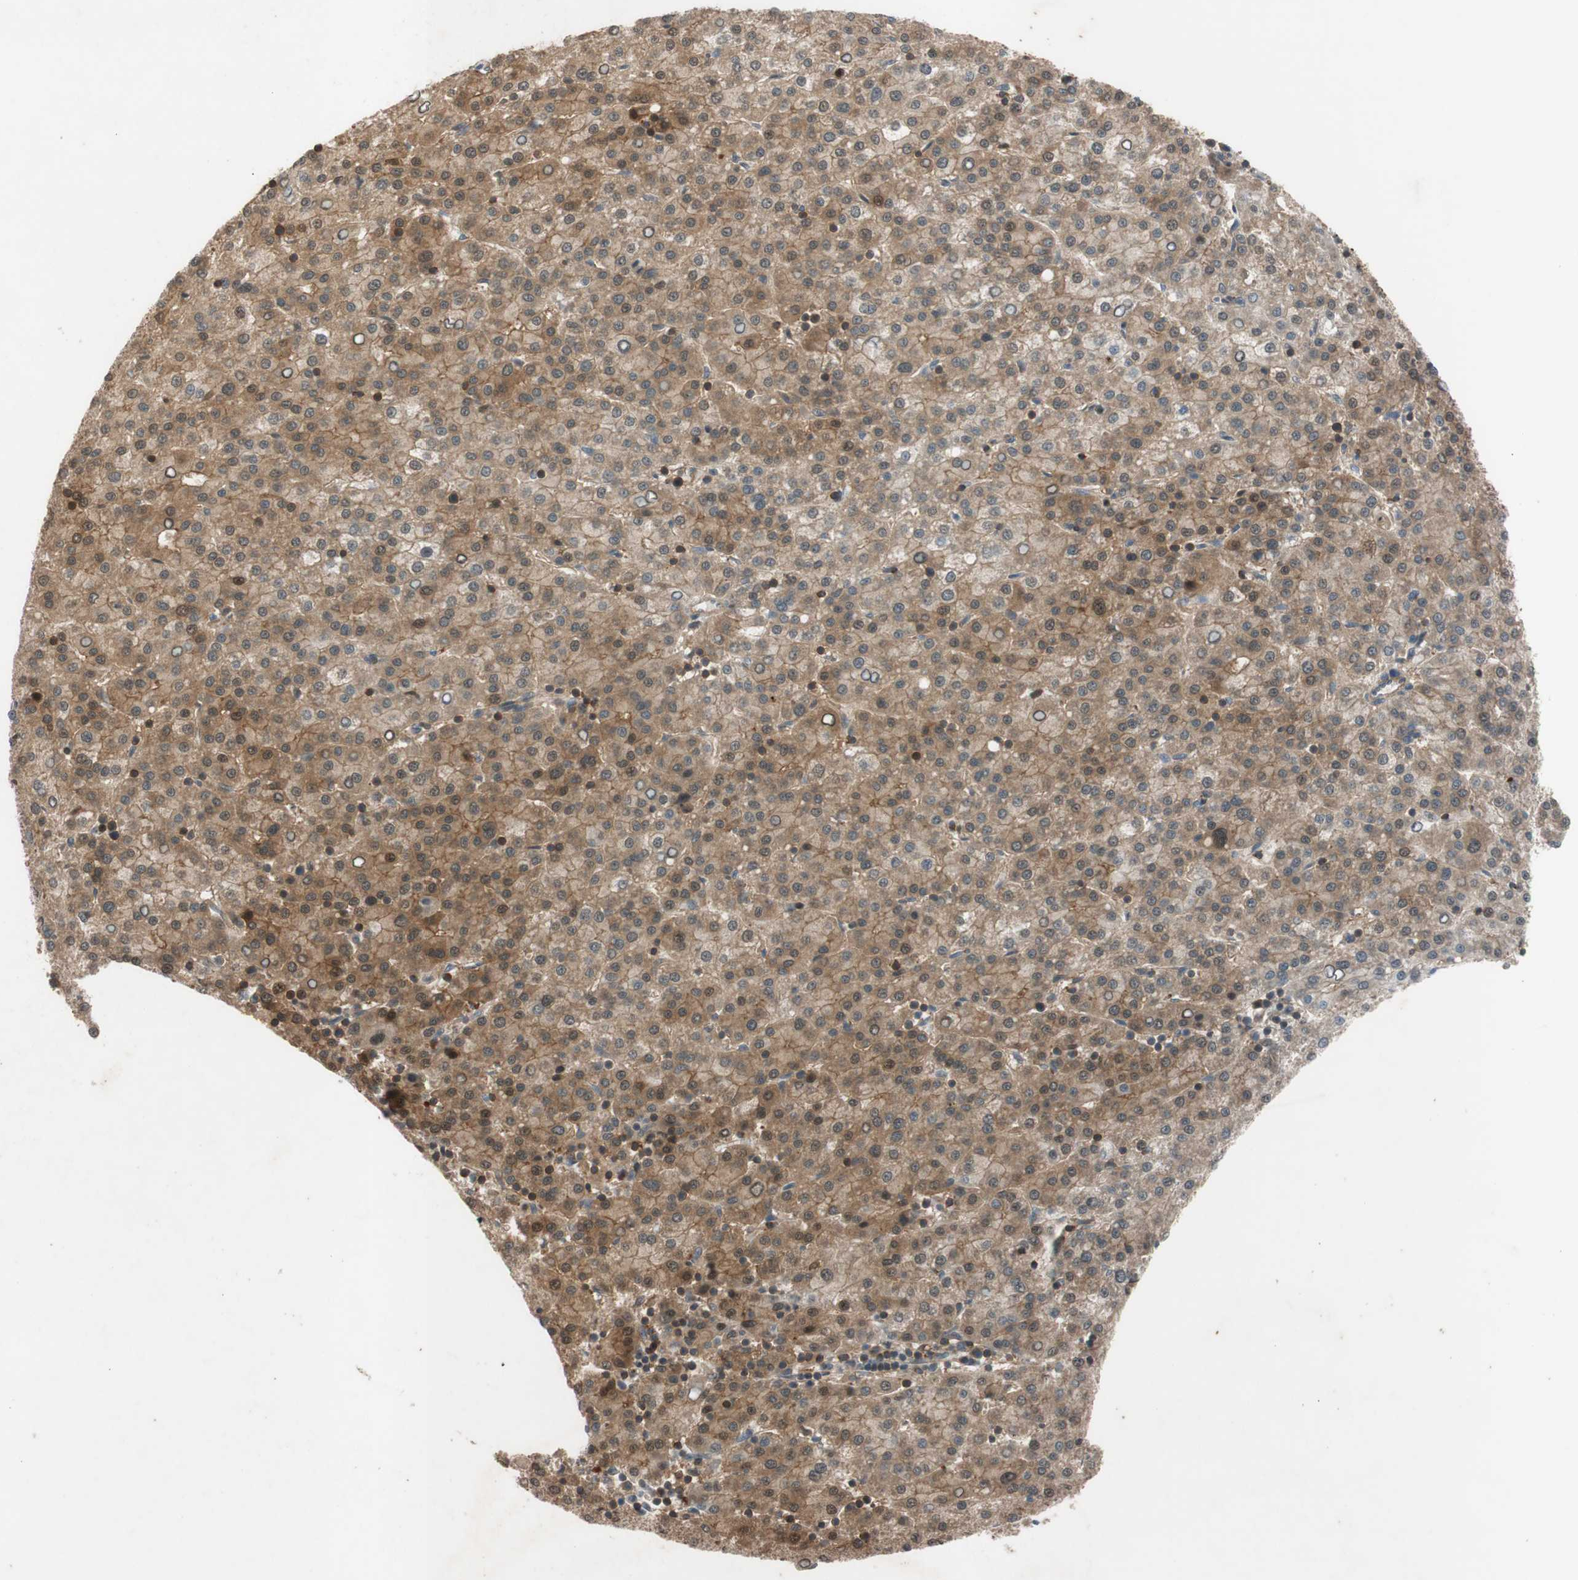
{"staining": {"intensity": "moderate", "quantity": ">75%", "location": "cytoplasmic/membranous,nuclear"}, "tissue": "liver cancer", "cell_type": "Tumor cells", "image_type": "cancer", "snomed": [{"axis": "morphology", "description": "Carcinoma, Hepatocellular, NOS"}, {"axis": "topography", "description": "Liver"}], "caption": "Liver cancer tissue displays moderate cytoplasmic/membranous and nuclear staining in approximately >75% of tumor cells, visualized by immunohistochemistry. The protein of interest is stained brown, and the nuclei are stained in blue (DAB (3,3'-diaminobenzidine) IHC with brightfield microscopy, high magnification).", "gene": "EPHA8", "patient": {"sex": "female", "age": 58}}